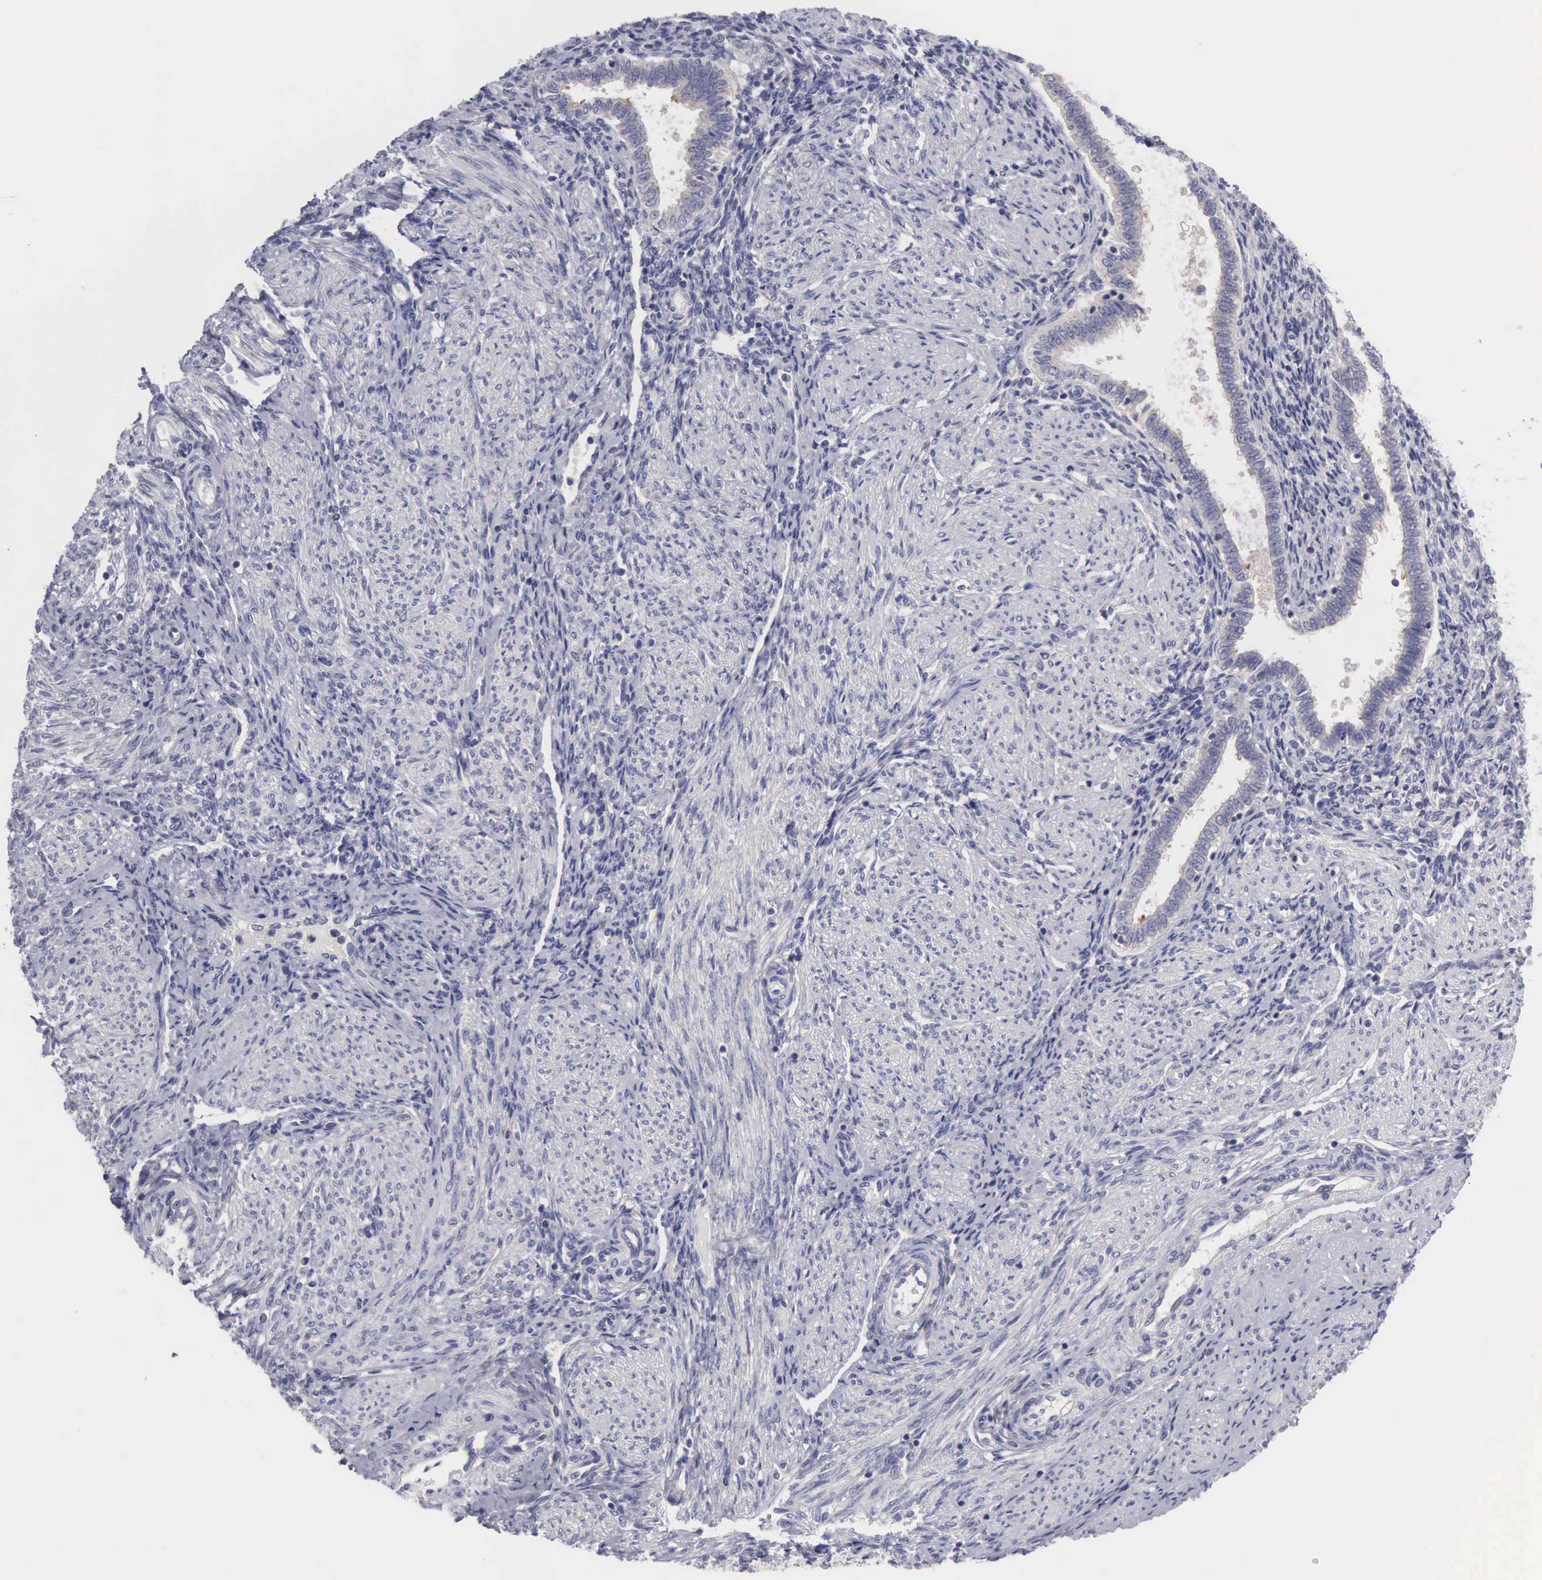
{"staining": {"intensity": "negative", "quantity": "none", "location": "none"}, "tissue": "endometrium", "cell_type": "Cells in endometrial stroma", "image_type": "normal", "snomed": [{"axis": "morphology", "description": "Normal tissue, NOS"}, {"axis": "topography", "description": "Endometrium"}], "caption": "Cells in endometrial stroma show no significant protein staining in benign endometrium. (Stains: DAB (3,3'-diaminobenzidine) immunohistochemistry (IHC) with hematoxylin counter stain, Microscopy: brightfield microscopy at high magnification).", "gene": "SLITRK4", "patient": {"sex": "female", "age": 36}}